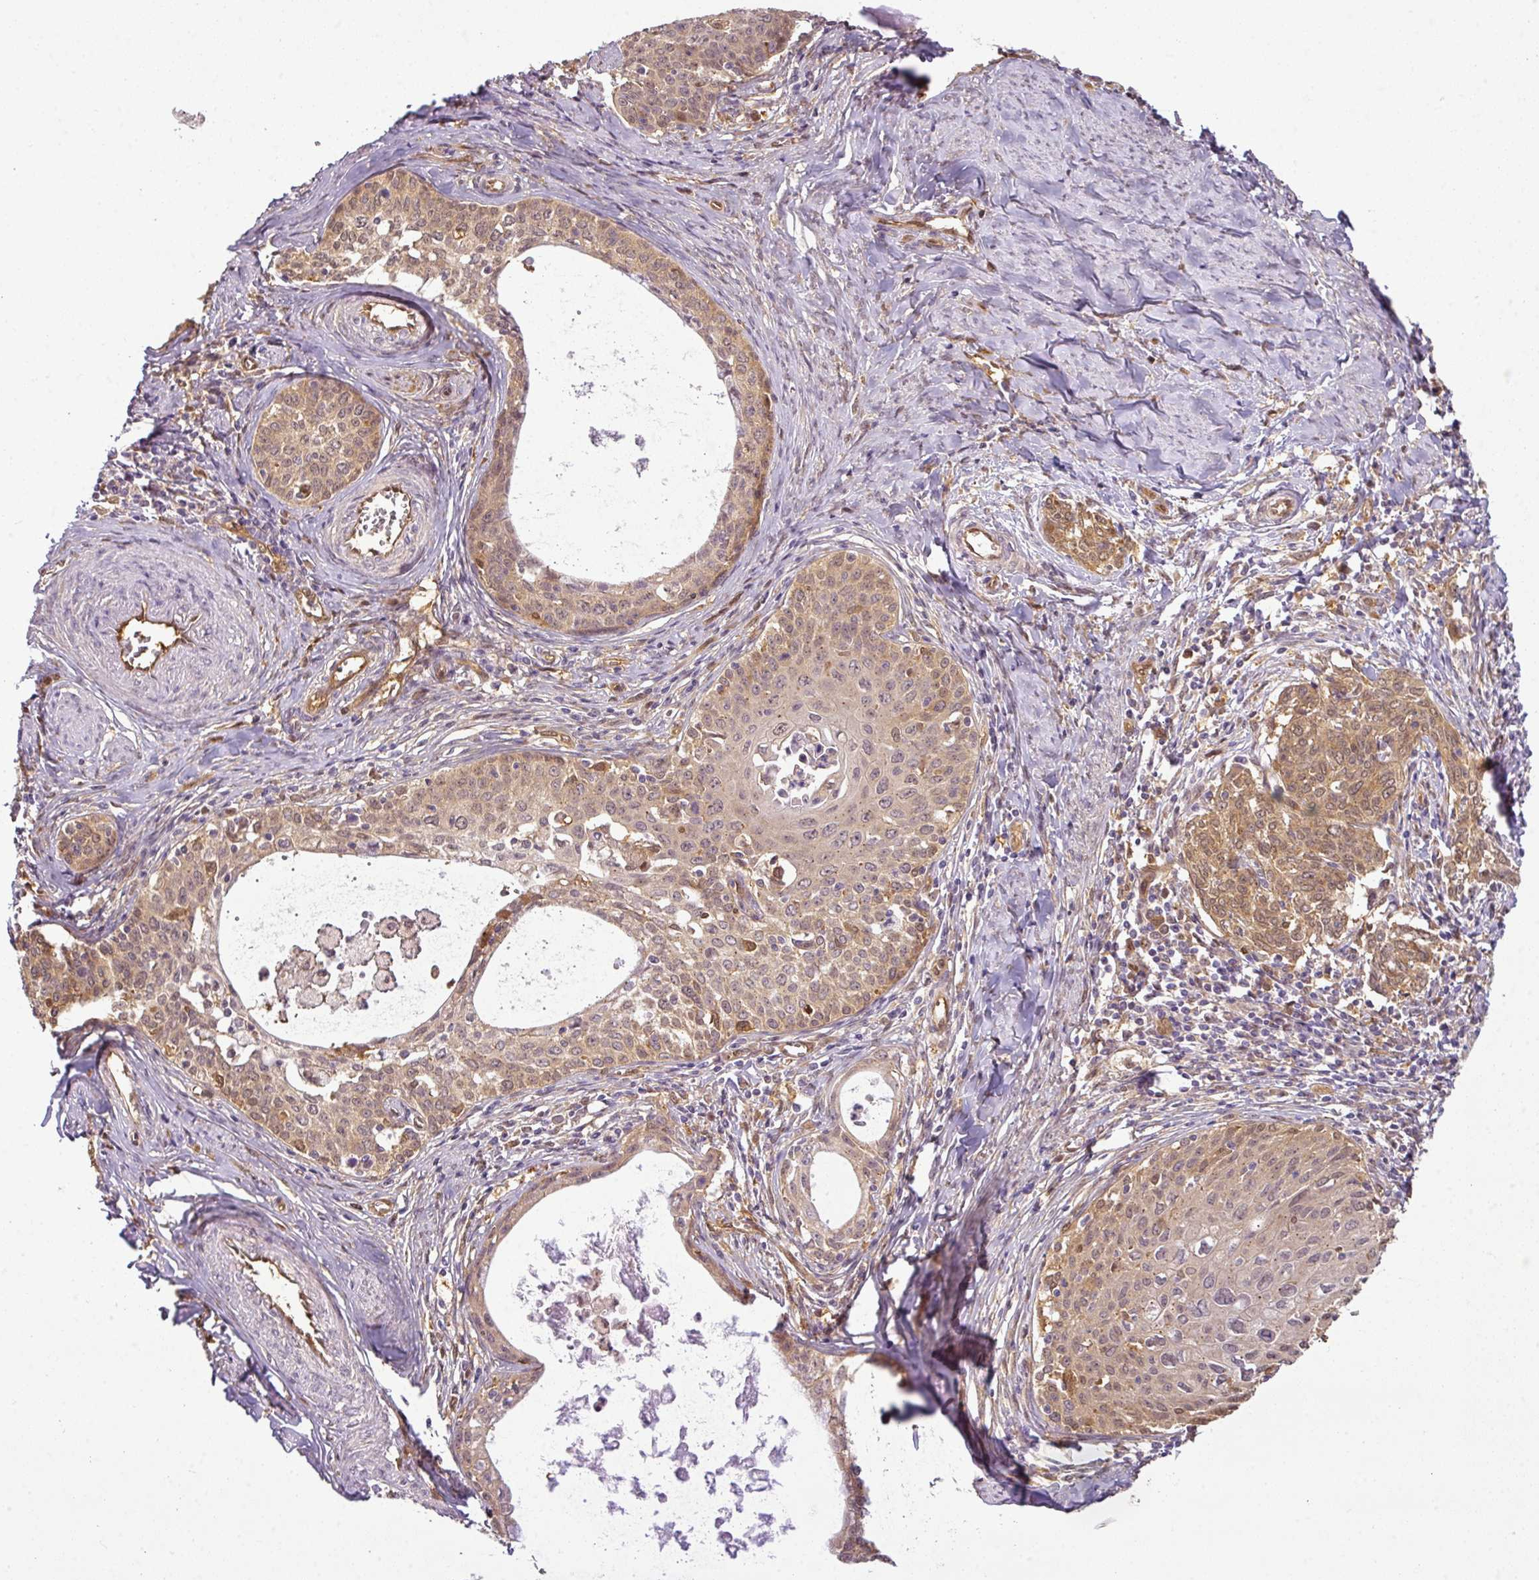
{"staining": {"intensity": "moderate", "quantity": "25%-75%", "location": "cytoplasmic/membranous"}, "tissue": "cervical cancer", "cell_type": "Tumor cells", "image_type": "cancer", "snomed": [{"axis": "morphology", "description": "Squamous cell carcinoma, NOS"}, {"axis": "morphology", "description": "Adenocarcinoma, NOS"}, {"axis": "topography", "description": "Cervix"}], "caption": "DAB (3,3'-diaminobenzidine) immunohistochemical staining of cervical adenocarcinoma reveals moderate cytoplasmic/membranous protein expression in about 25%-75% of tumor cells.", "gene": "ANKRD18A", "patient": {"sex": "female", "age": 52}}